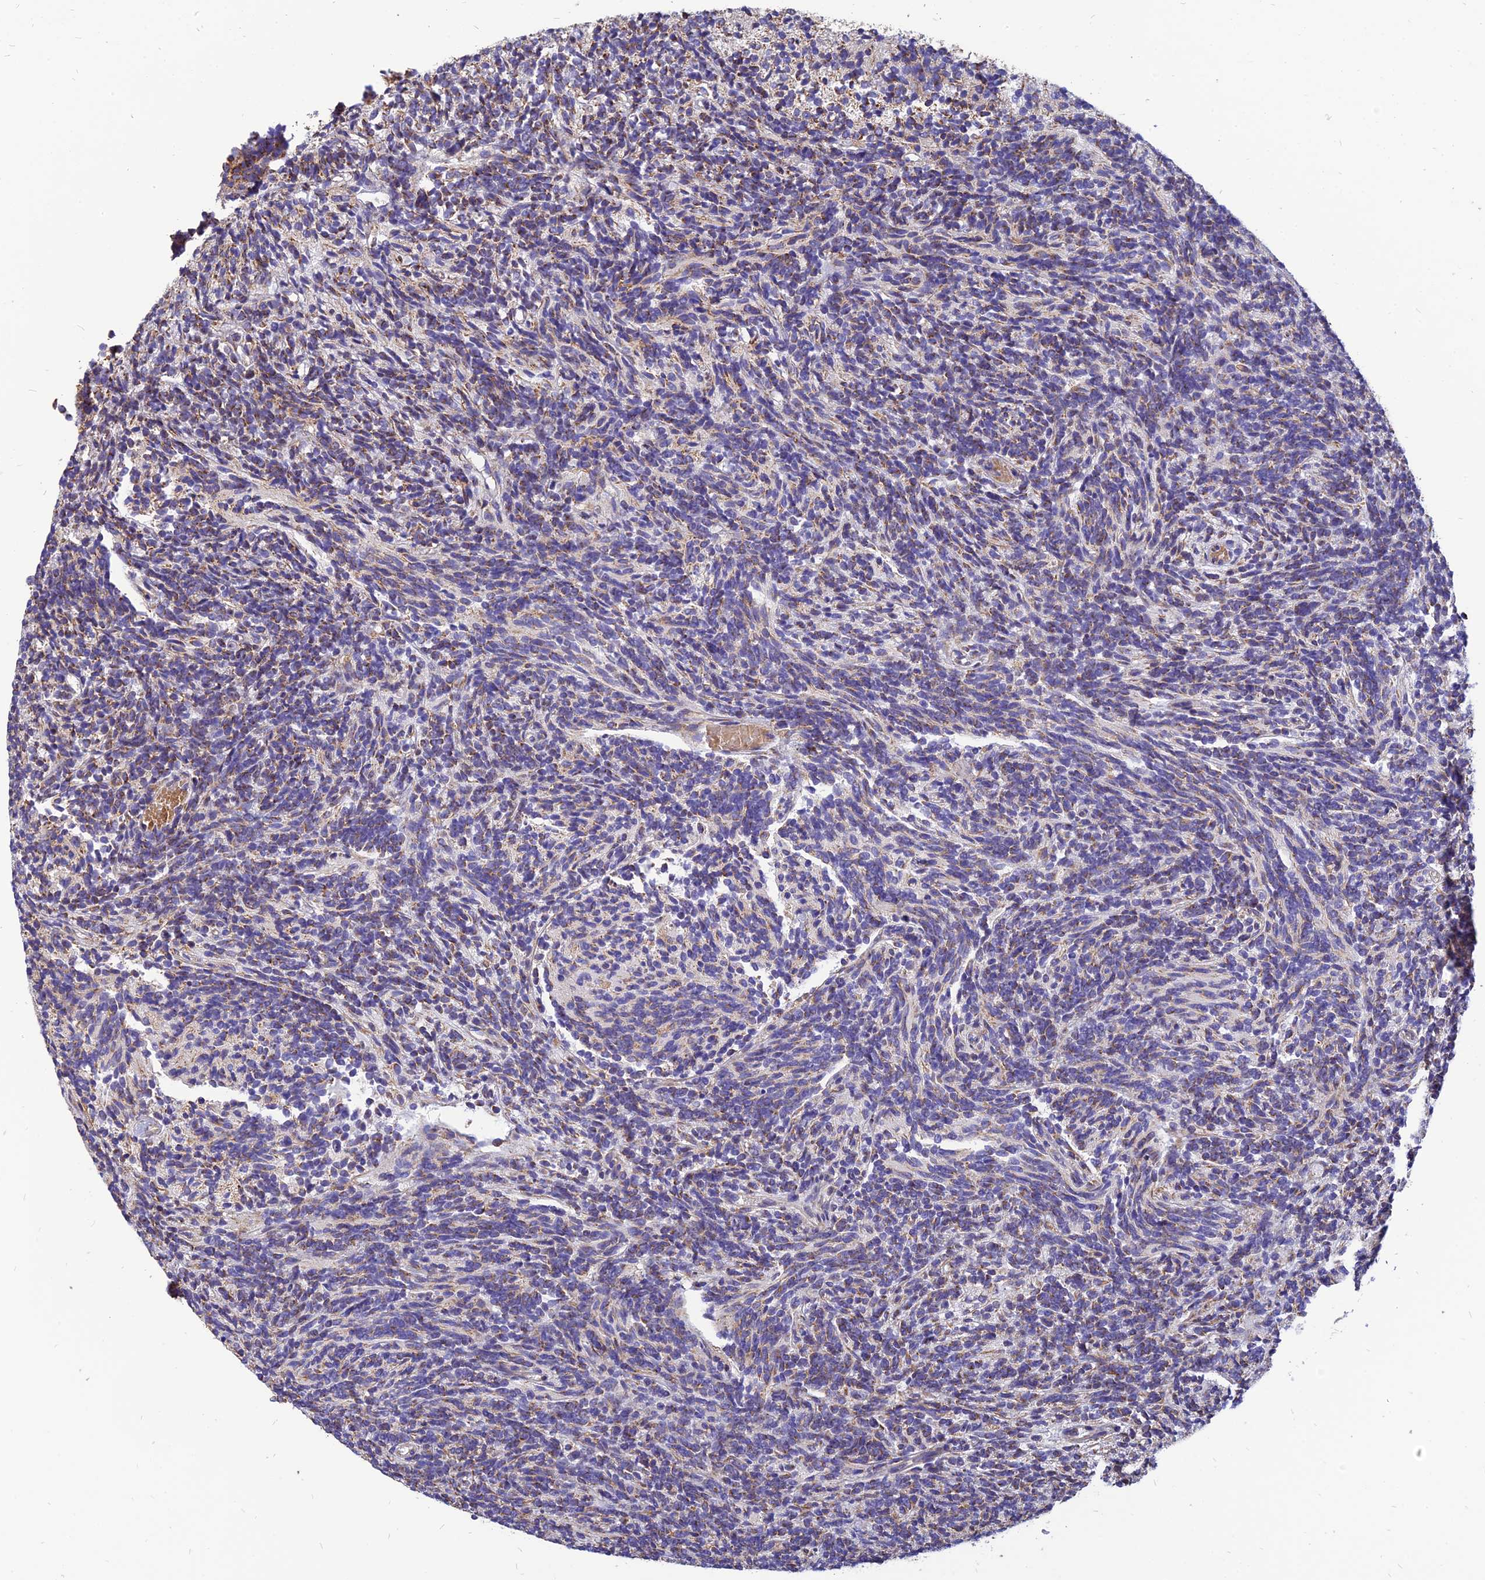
{"staining": {"intensity": "weak", "quantity": "25%-75%", "location": "cytoplasmic/membranous"}, "tissue": "glioma", "cell_type": "Tumor cells", "image_type": "cancer", "snomed": [{"axis": "morphology", "description": "Glioma, malignant, Low grade"}, {"axis": "topography", "description": "Brain"}], "caption": "A photomicrograph showing weak cytoplasmic/membranous positivity in approximately 25%-75% of tumor cells in glioma, as visualized by brown immunohistochemical staining.", "gene": "THUMPD2", "patient": {"sex": "female", "age": 1}}